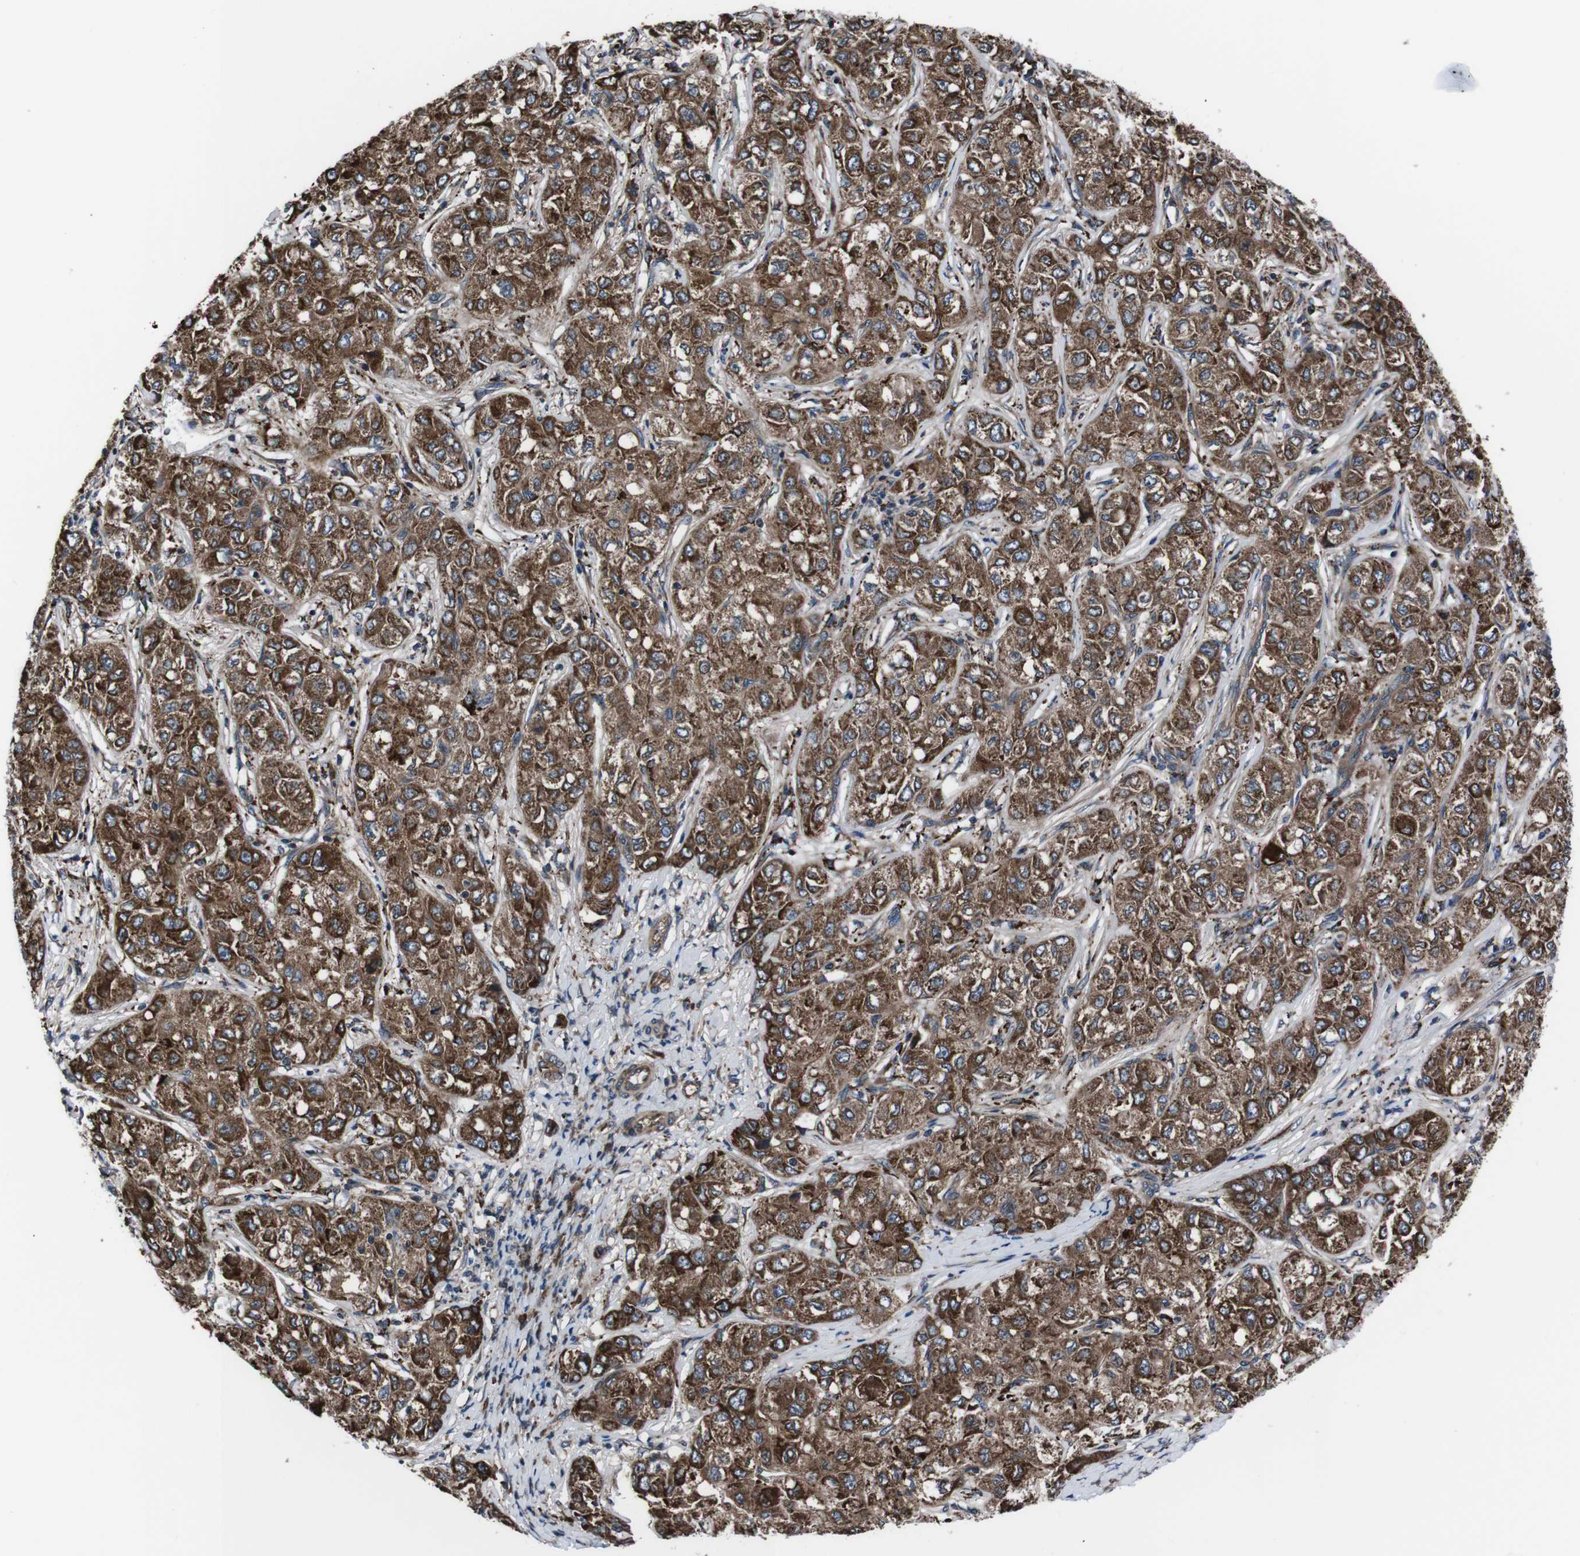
{"staining": {"intensity": "strong", "quantity": ">75%", "location": "cytoplasmic/membranous"}, "tissue": "liver cancer", "cell_type": "Tumor cells", "image_type": "cancer", "snomed": [{"axis": "morphology", "description": "Carcinoma, Hepatocellular, NOS"}, {"axis": "topography", "description": "Liver"}], "caption": "IHC of liver cancer (hepatocellular carcinoma) reveals high levels of strong cytoplasmic/membranous positivity in approximately >75% of tumor cells.", "gene": "EIF4A2", "patient": {"sex": "male", "age": 80}}